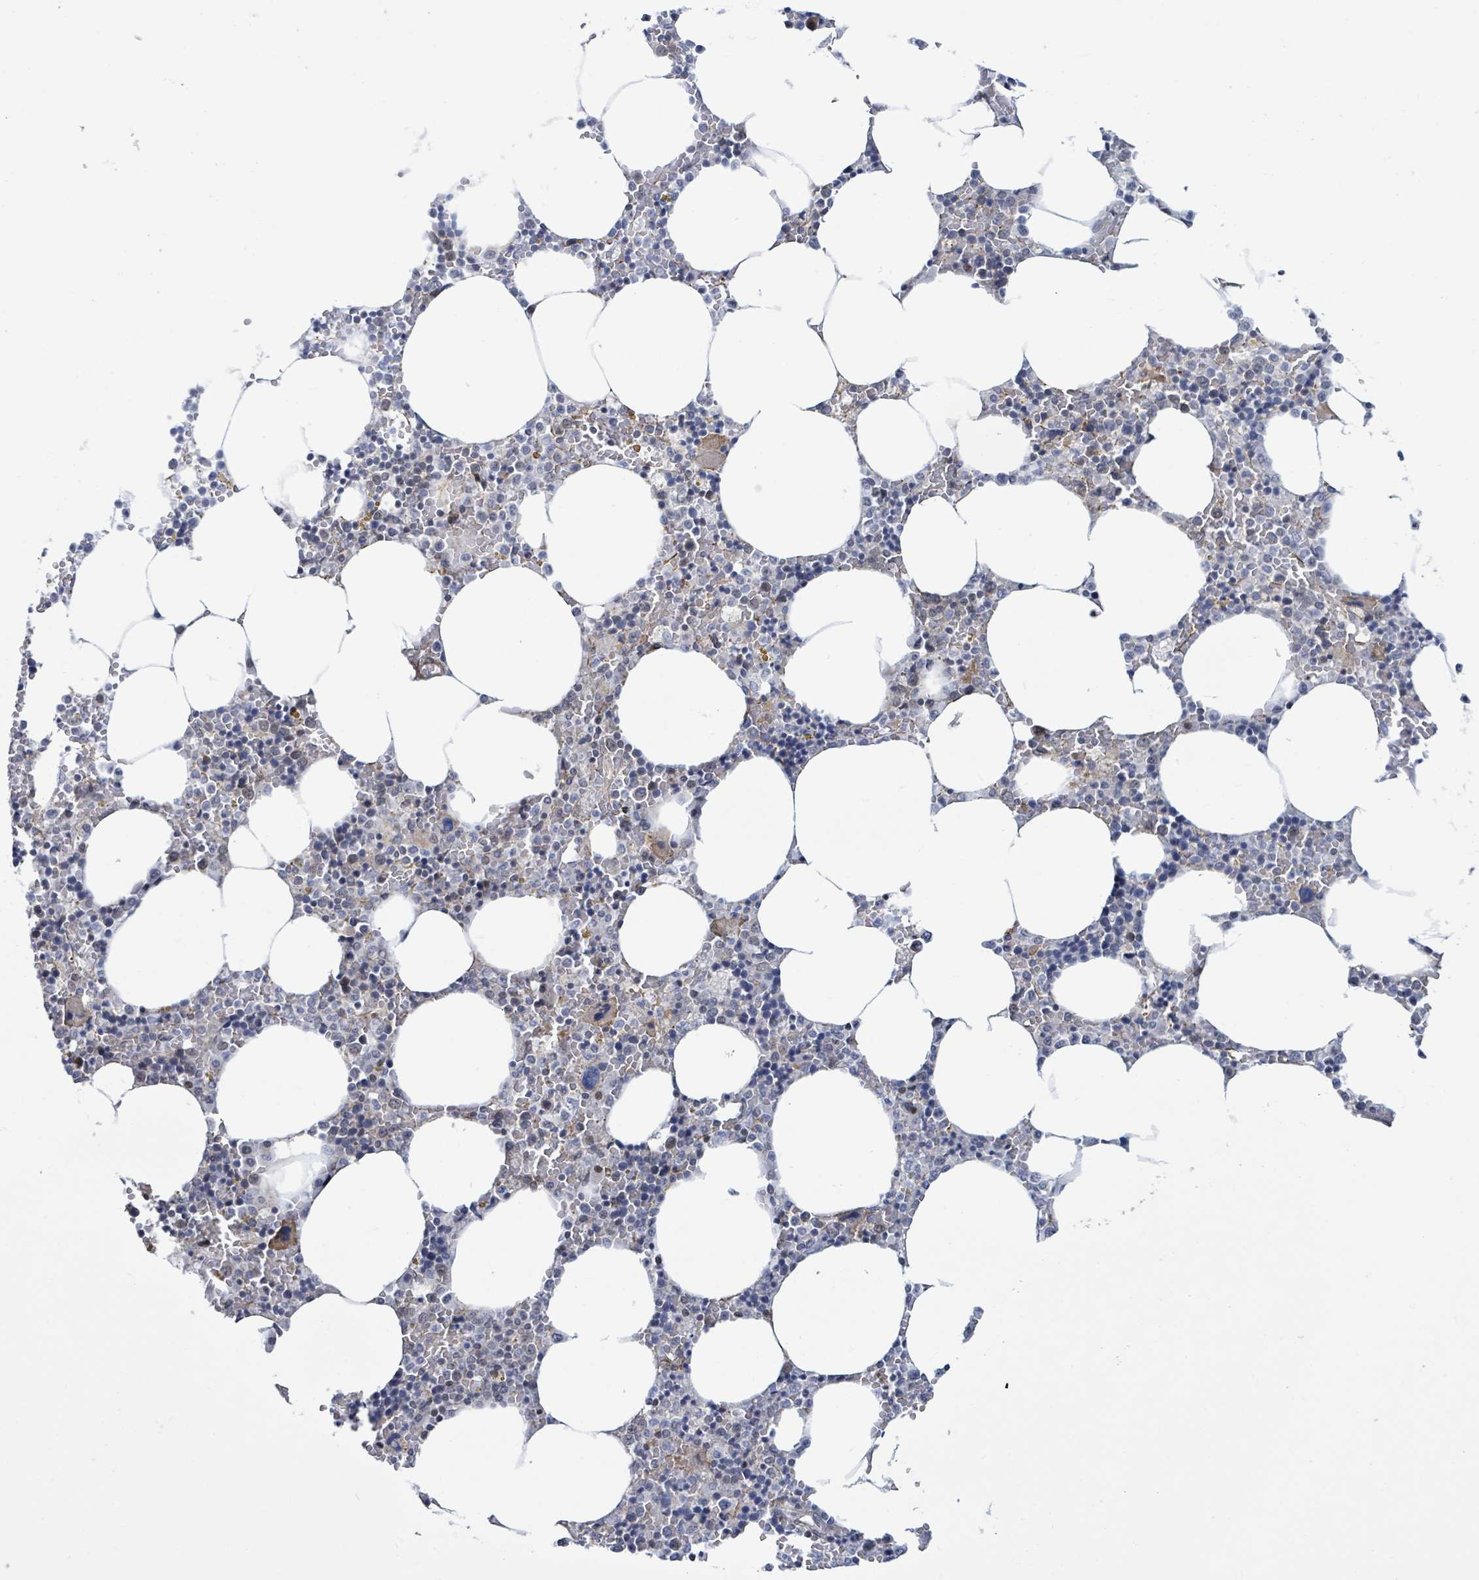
{"staining": {"intensity": "moderate", "quantity": "<25%", "location": "cytoplasmic/membranous"}, "tissue": "bone marrow", "cell_type": "Hematopoietic cells", "image_type": "normal", "snomed": [{"axis": "morphology", "description": "Normal tissue, NOS"}, {"axis": "topography", "description": "Bone marrow"}], "caption": "This histopathology image reveals immunohistochemistry (IHC) staining of unremarkable bone marrow, with low moderate cytoplasmic/membranous expression in approximately <25% of hematopoietic cells.", "gene": "DMRTC1B", "patient": {"sex": "male", "age": 70}}